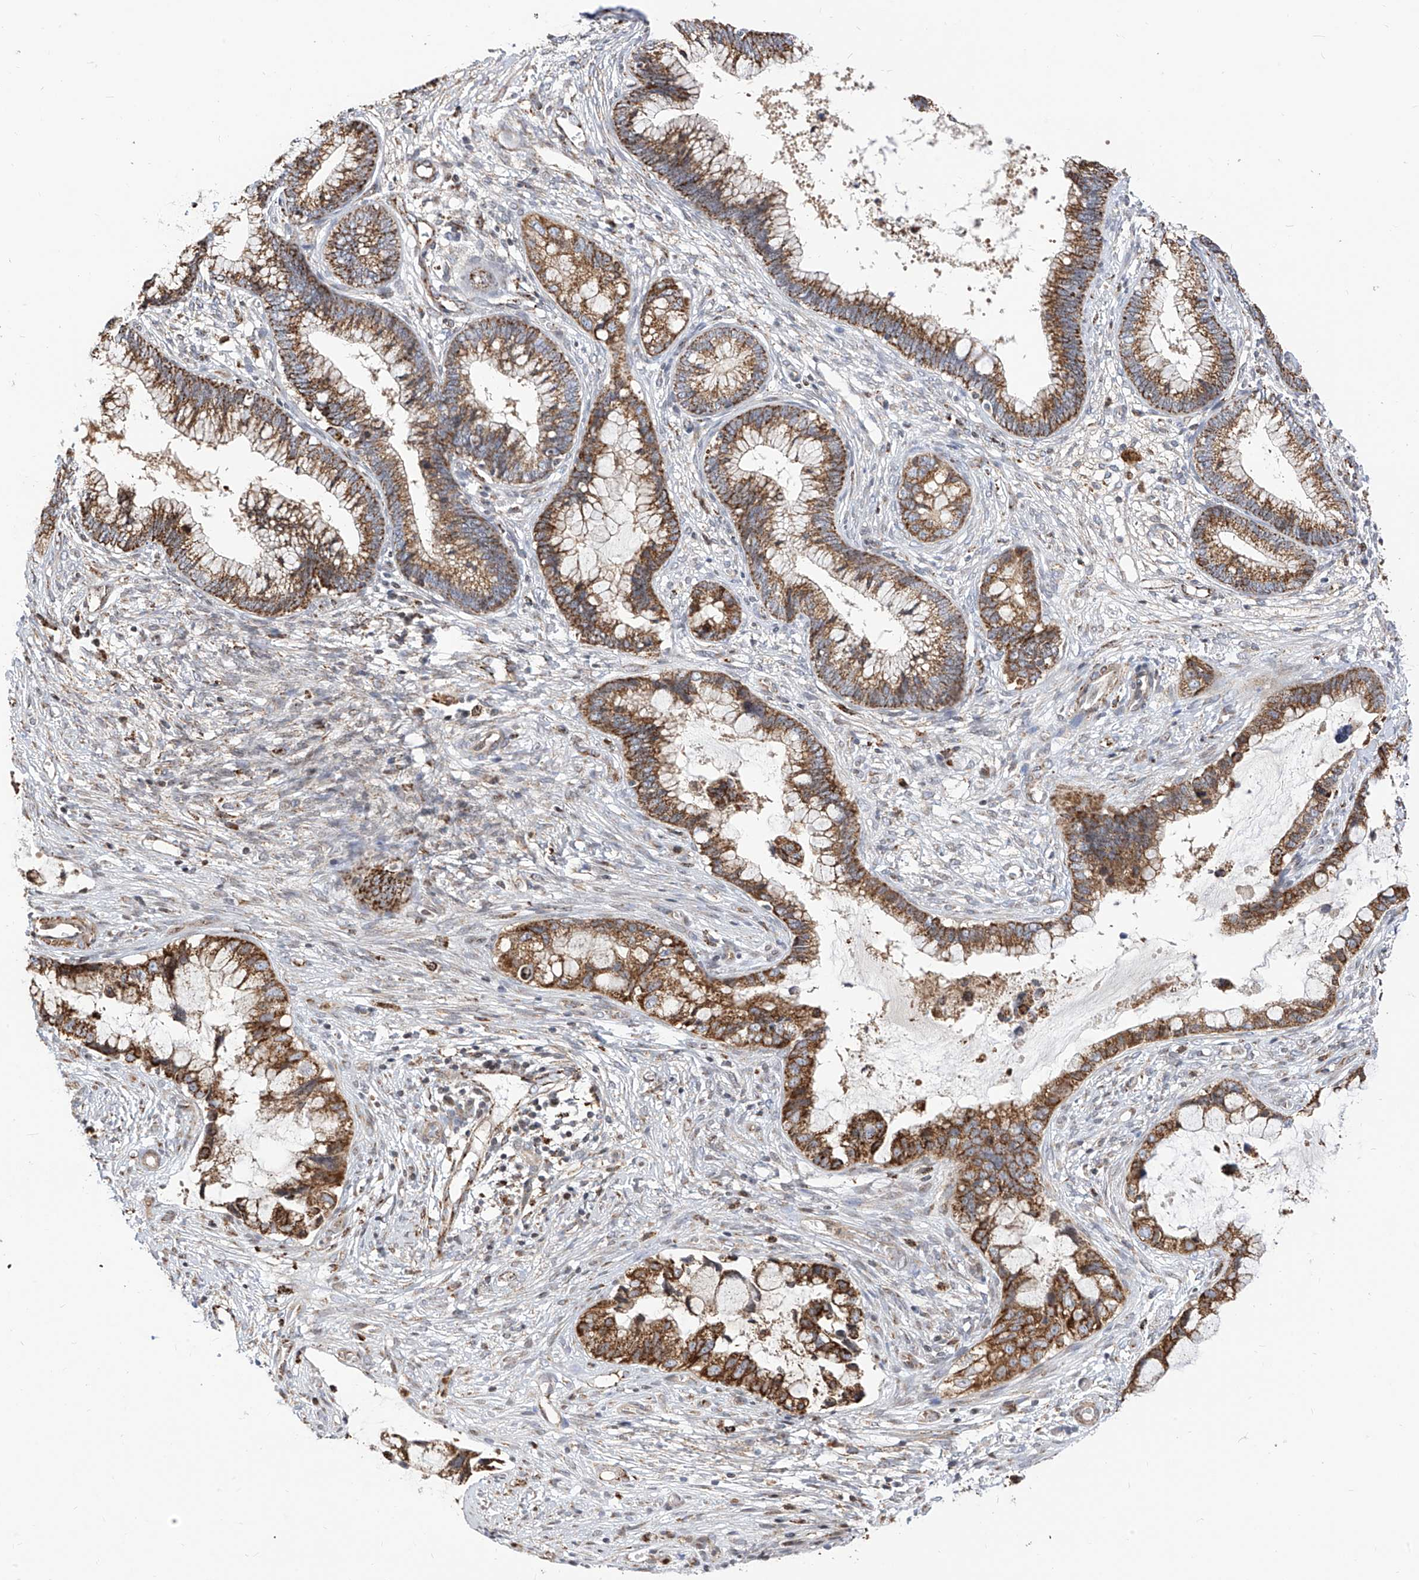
{"staining": {"intensity": "moderate", "quantity": ">75%", "location": "cytoplasmic/membranous"}, "tissue": "cervical cancer", "cell_type": "Tumor cells", "image_type": "cancer", "snomed": [{"axis": "morphology", "description": "Adenocarcinoma, NOS"}, {"axis": "topography", "description": "Cervix"}], "caption": "Adenocarcinoma (cervical) stained for a protein (brown) exhibits moderate cytoplasmic/membranous positive staining in approximately >75% of tumor cells.", "gene": "TTLL8", "patient": {"sex": "female", "age": 44}}